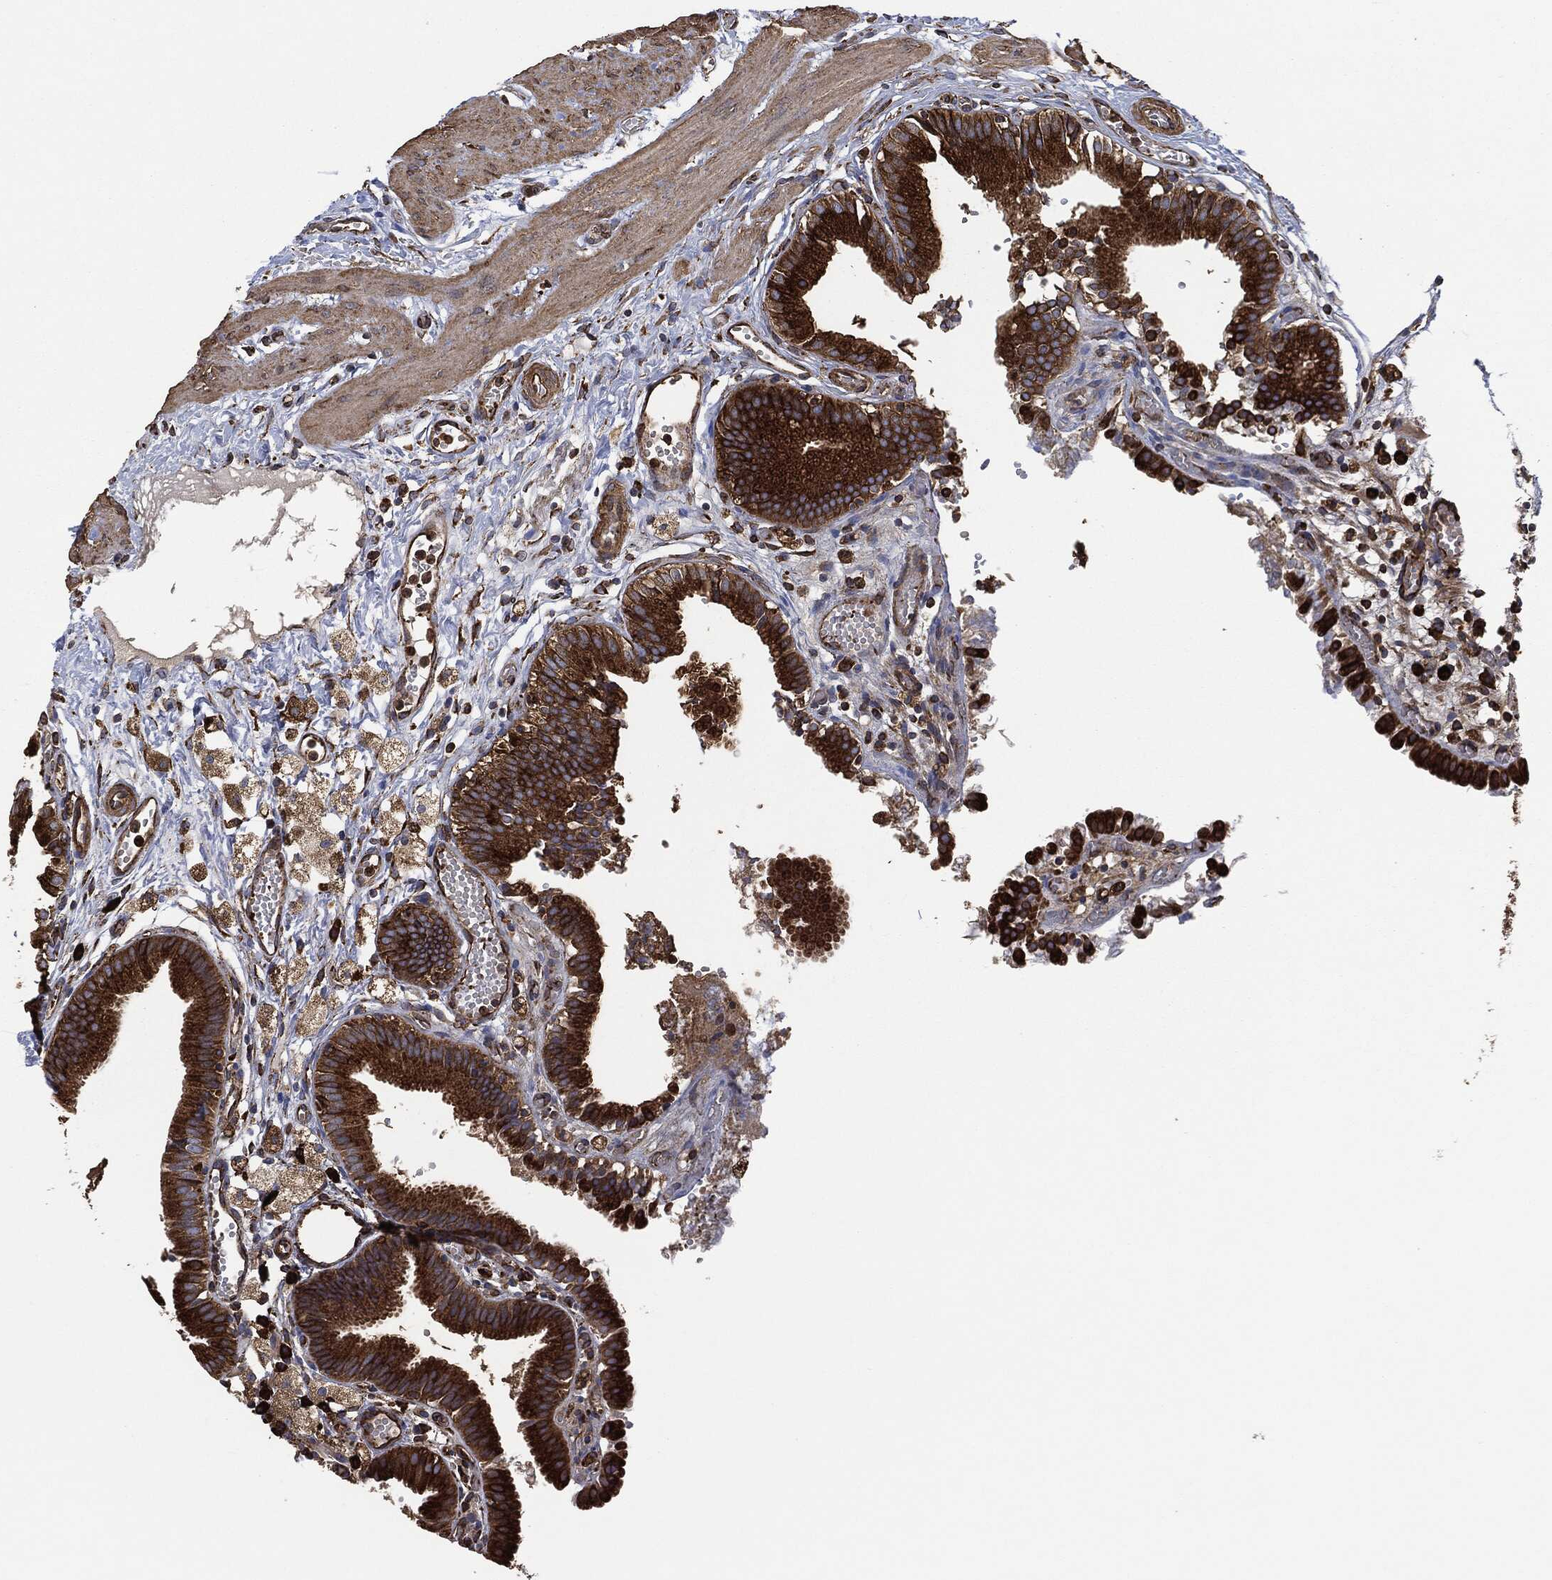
{"staining": {"intensity": "strong", "quantity": ">75%", "location": "cytoplasmic/membranous"}, "tissue": "gallbladder", "cell_type": "Glandular cells", "image_type": "normal", "snomed": [{"axis": "morphology", "description": "Normal tissue, NOS"}, {"axis": "topography", "description": "Gallbladder"}], "caption": "This photomicrograph reveals unremarkable gallbladder stained with immunohistochemistry (IHC) to label a protein in brown. The cytoplasmic/membranous of glandular cells show strong positivity for the protein. Nuclei are counter-stained blue.", "gene": "AMFR", "patient": {"sex": "female", "age": 24}}